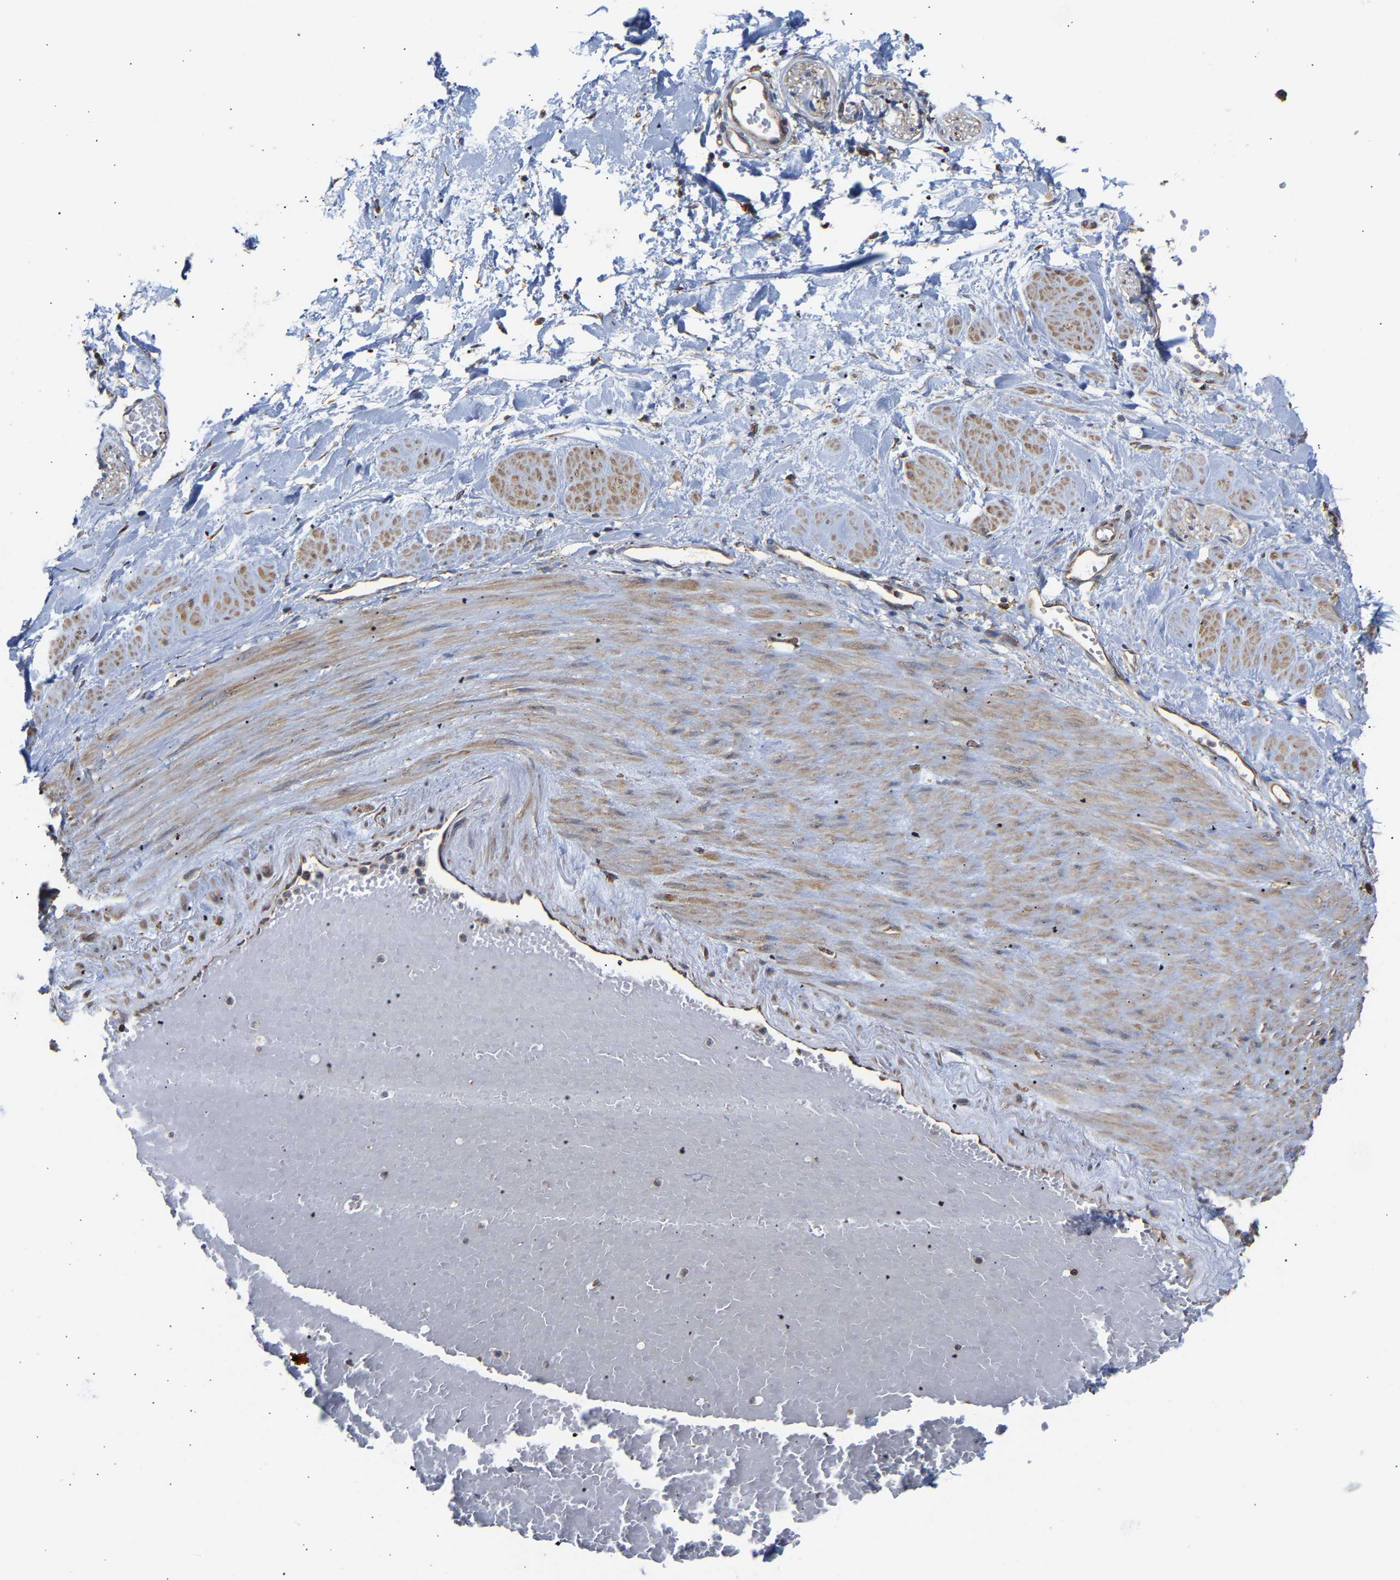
{"staining": {"intensity": "negative", "quantity": "none", "location": "none"}, "tissue": "adipose tissue", "cell_type": "Adipocytes", "image_type": "normal", "snomed": [{"axis": "morphology", "description": "Normal tissue, NOS"}, {"axis": "topography", "description": "Soft tissue"}, {"axis": "topography", "description": "Vascular tissue"}], "caption": "Immunohistochemistry (IHC) of benign human adipose tissue shows no expression in adipocytes. (DAB (3,3'-diaminobenzidine) immunohistochemistry visualized using brightfield microscopy, high magnification).", "gene": "ARAP1", "patient": {"sex": "female", "age": 35}}